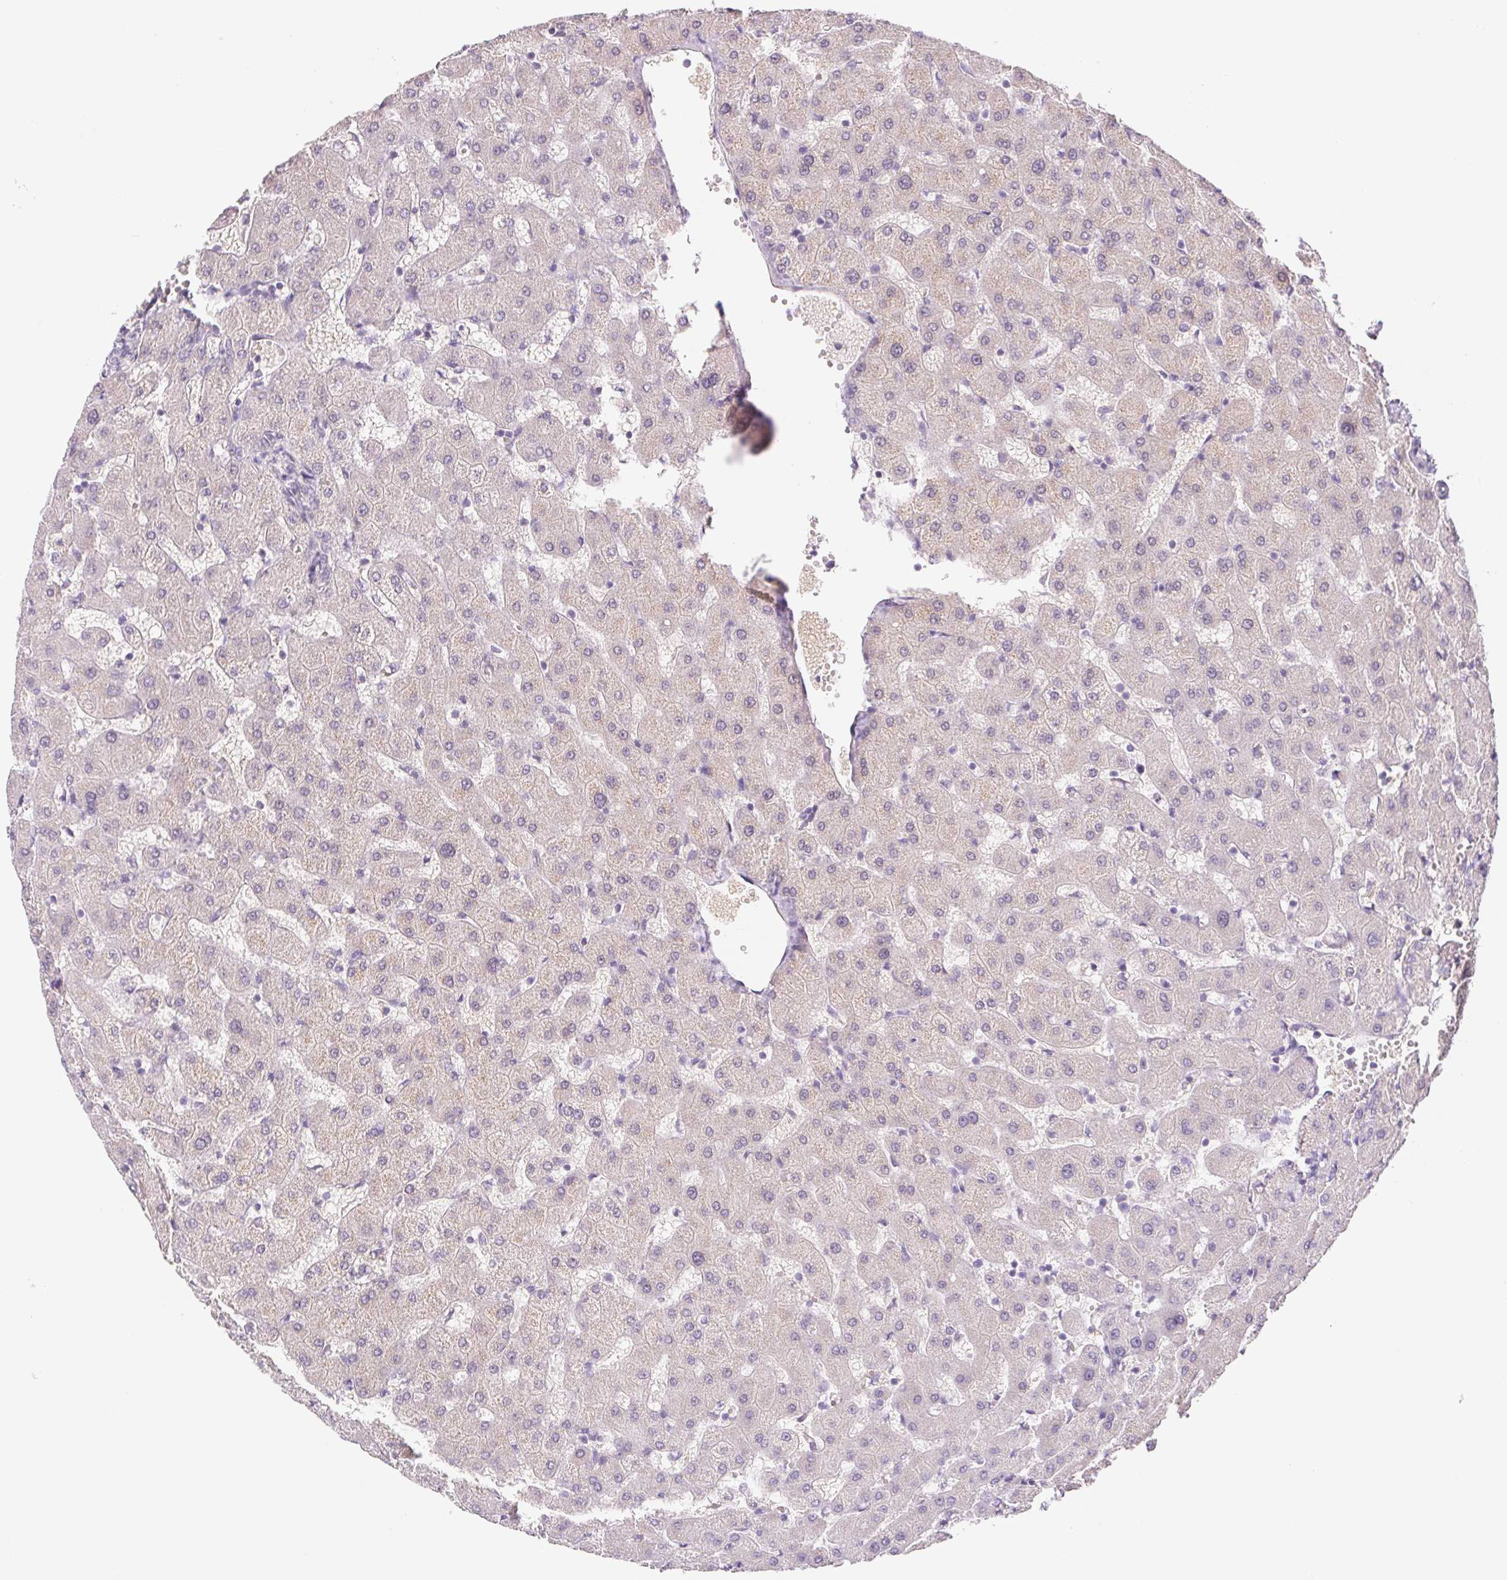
{"staining": {"intensity": "negative", "quantity": "none", "location": "none"}, "tissue": "liver", "cell_type": "Cholangiocytes", "image_type": "normal", "snomed": [{"axis": "morphology", "description": "Normal tissue, NOS"}, {"axis": "topography", "description": "Liver"}], "caption": "Cholangiocytes are negative for protein expression in benign human liver.", "gene": "DYNC2LI1", "patient": {"sex": "female", "age": 63}}